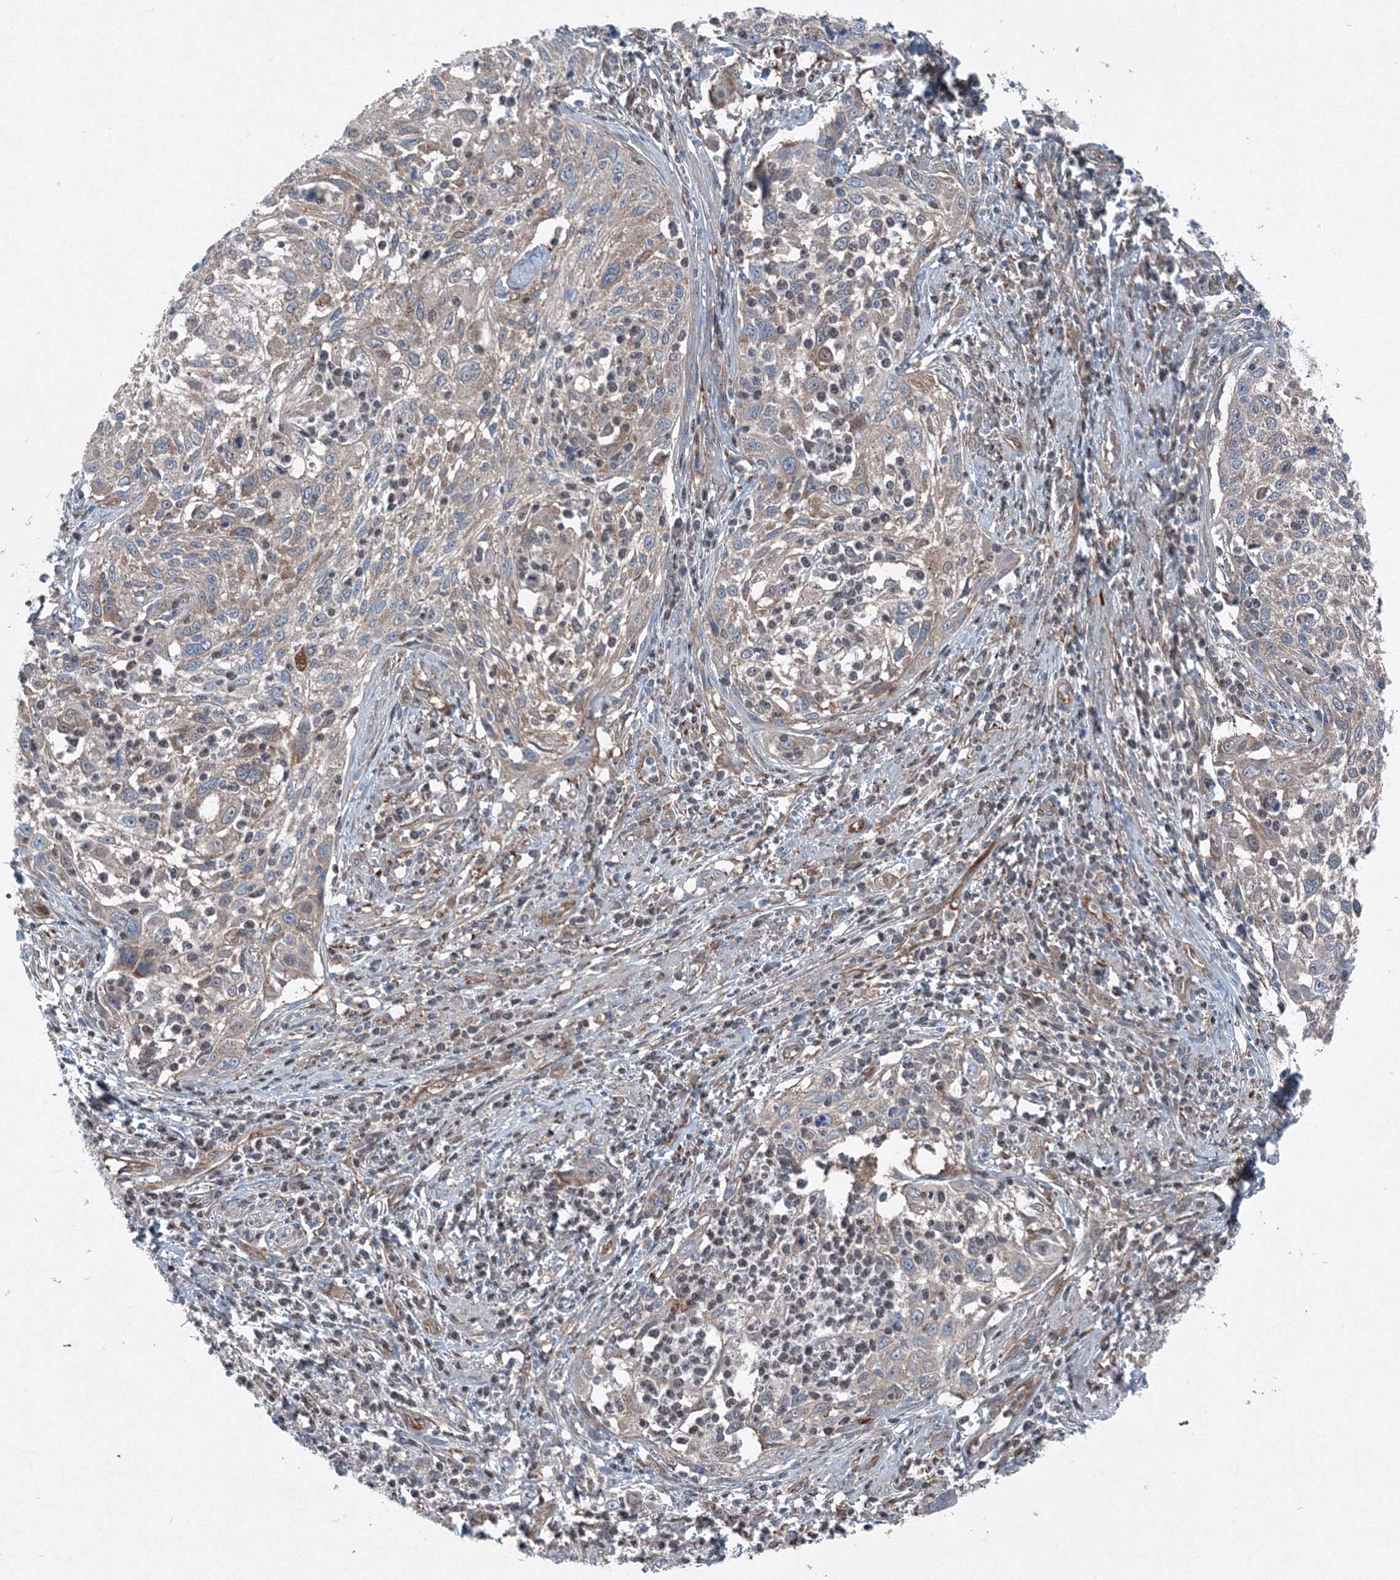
{"staining": {"intensity": "weak", "quantity": "<25%", "location": "cytoplasmic/membranous"}, "tissue": "cervical cancer", "cell_type": "Tumor cells", "image_type": "cancer", "snomed": [{"axis": "morphology", "description": "Squamous cell carcinoma, NOS"}, {"axis": "topography", "description": "Cervix"}], "caption": "Squamous cell carcinoma (cervical) was stained to show a protein in brown. There is no significant expression in tumor cells.", "gene": "TPRKB", "patient": {"sex": "female", "age": 70}}